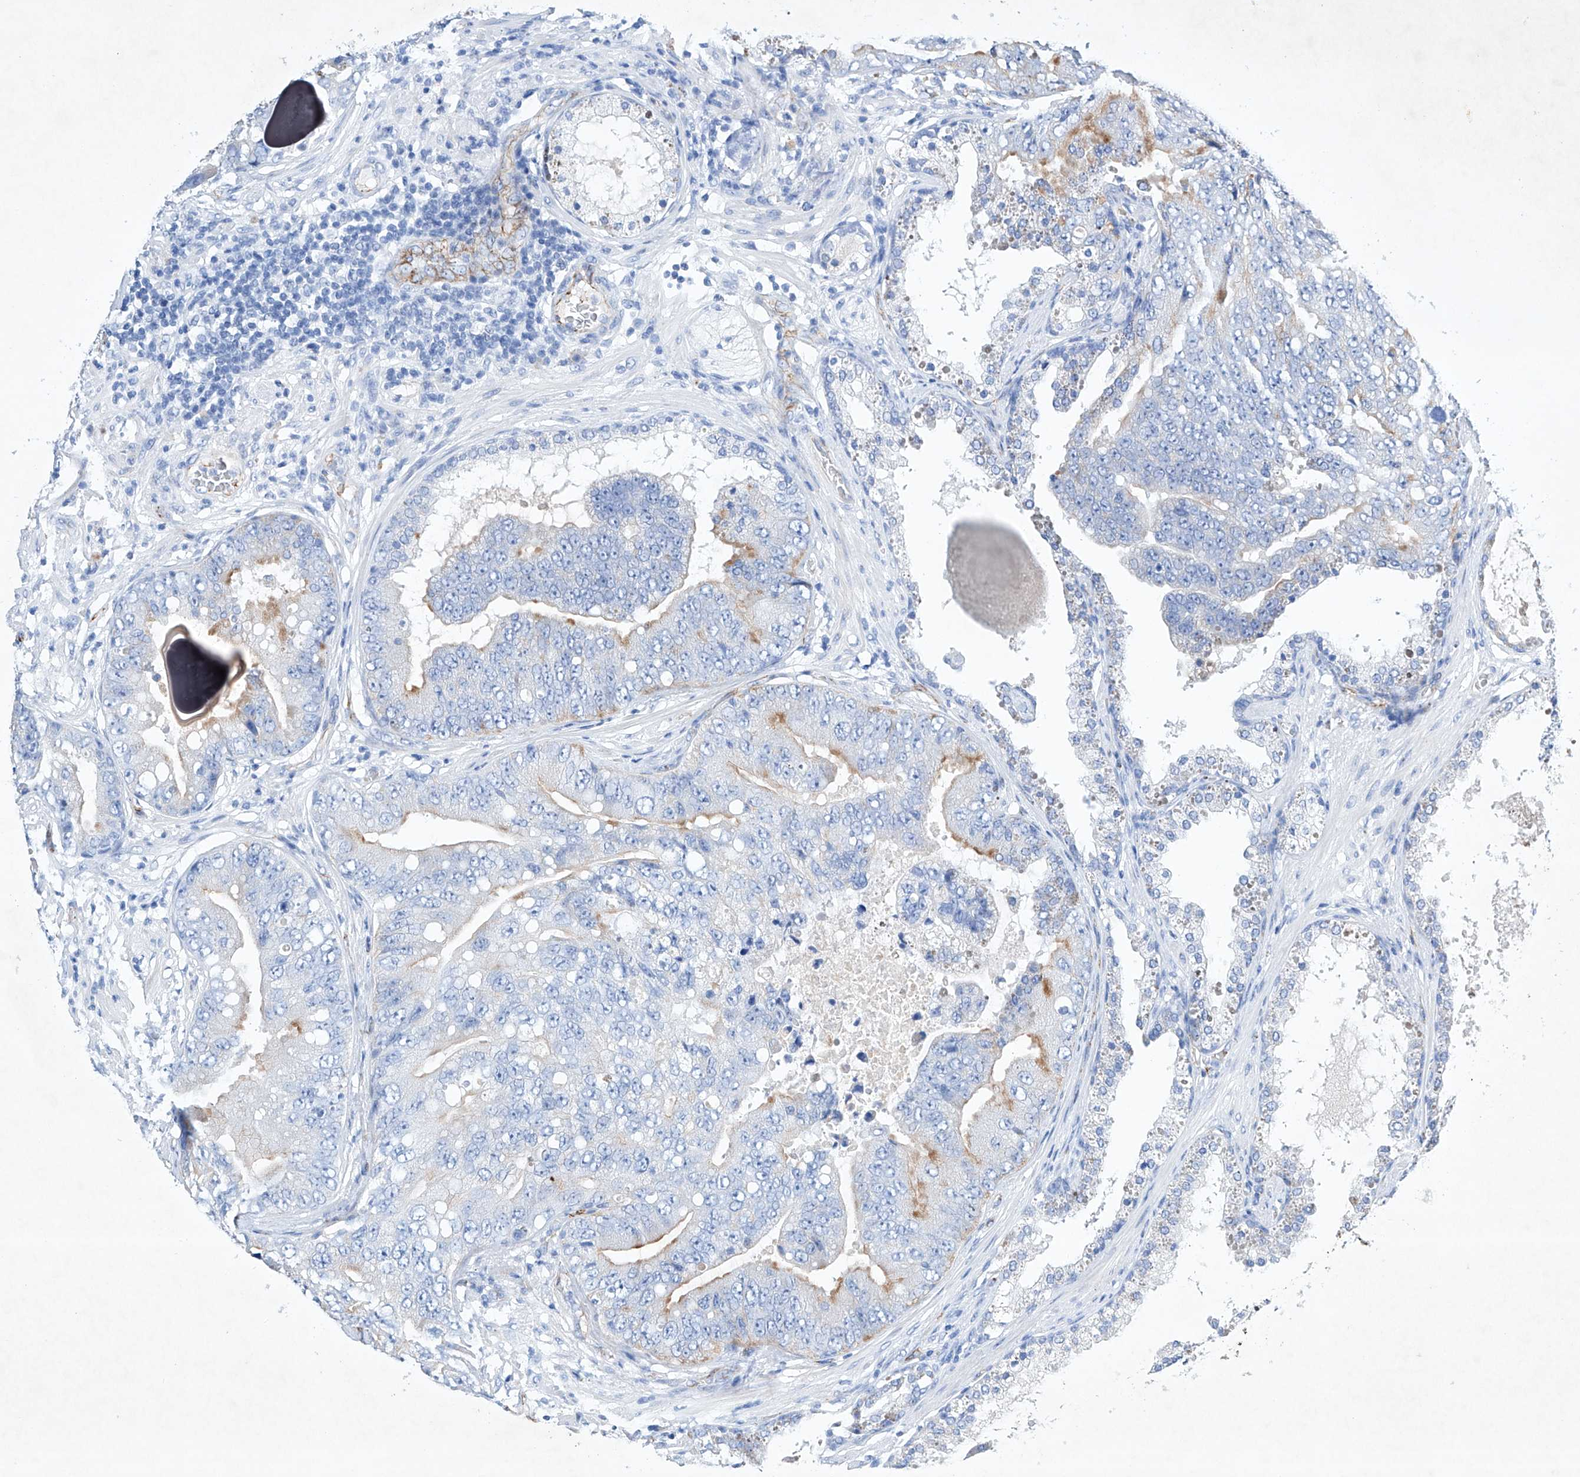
{"staining": {"intensity": "weak", "quantity": "<25%", "location": "cytoplasmic/membranous"}, "tissue": "prostate cancer", "cell_type": "Tumor cells", "image_type": "cancer", "snomed": [{"axis": "morphology", "description": "Adenocarcinoma, High grade"}, {"axis": "topography", "description": "Prostate"}], "caption": "The immunohistochemistry (IHC) histopathology image has no significant positivity in tumor cells of prostate adenocarcinoma (high-grade) tissue.", "gene": "ETV7", "patient": {"sex": "male", "age": 70}}